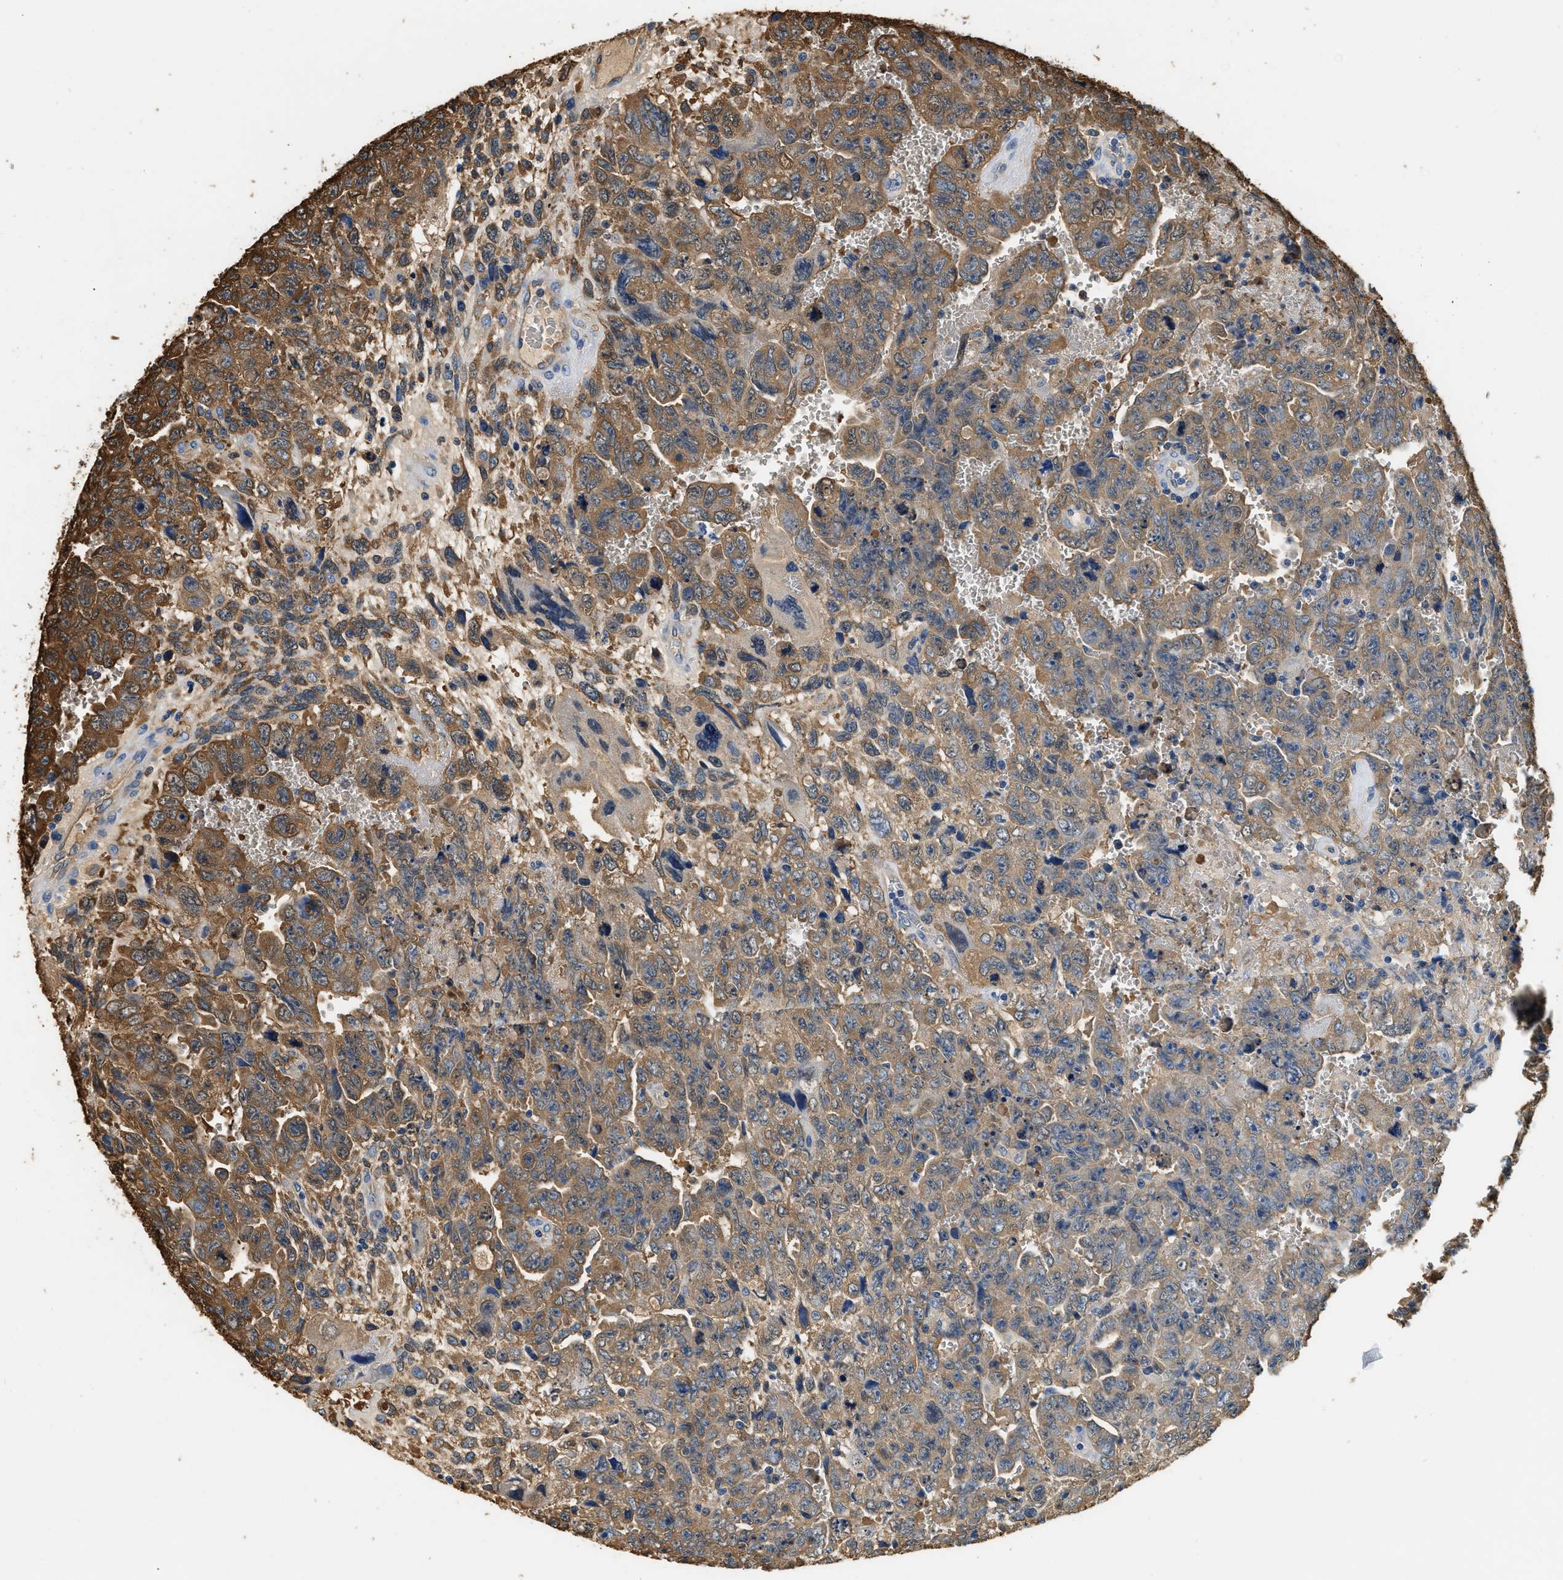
{"staining": {"intensity": "moderate", "quantity": ">75%", "location": "cytoplasmic/membranous"}, "tissue": "testis cancer", "cell_type": "Tumor cells", "image_type": "cancer", "snomed": [{"axis": "morphology", "description": "Carcinoma, Embryonal, NOS"}, {"axis": "topography", "description": "Testis"}], "caption": "The image displays a brown stain indicating the presence of a protein in the cytoplasmic/membranous of tumor cells in embryonal carcinoma (testis).", "gene": "PPP2R1B", "patient": {"sex": "male", "age": 28}}